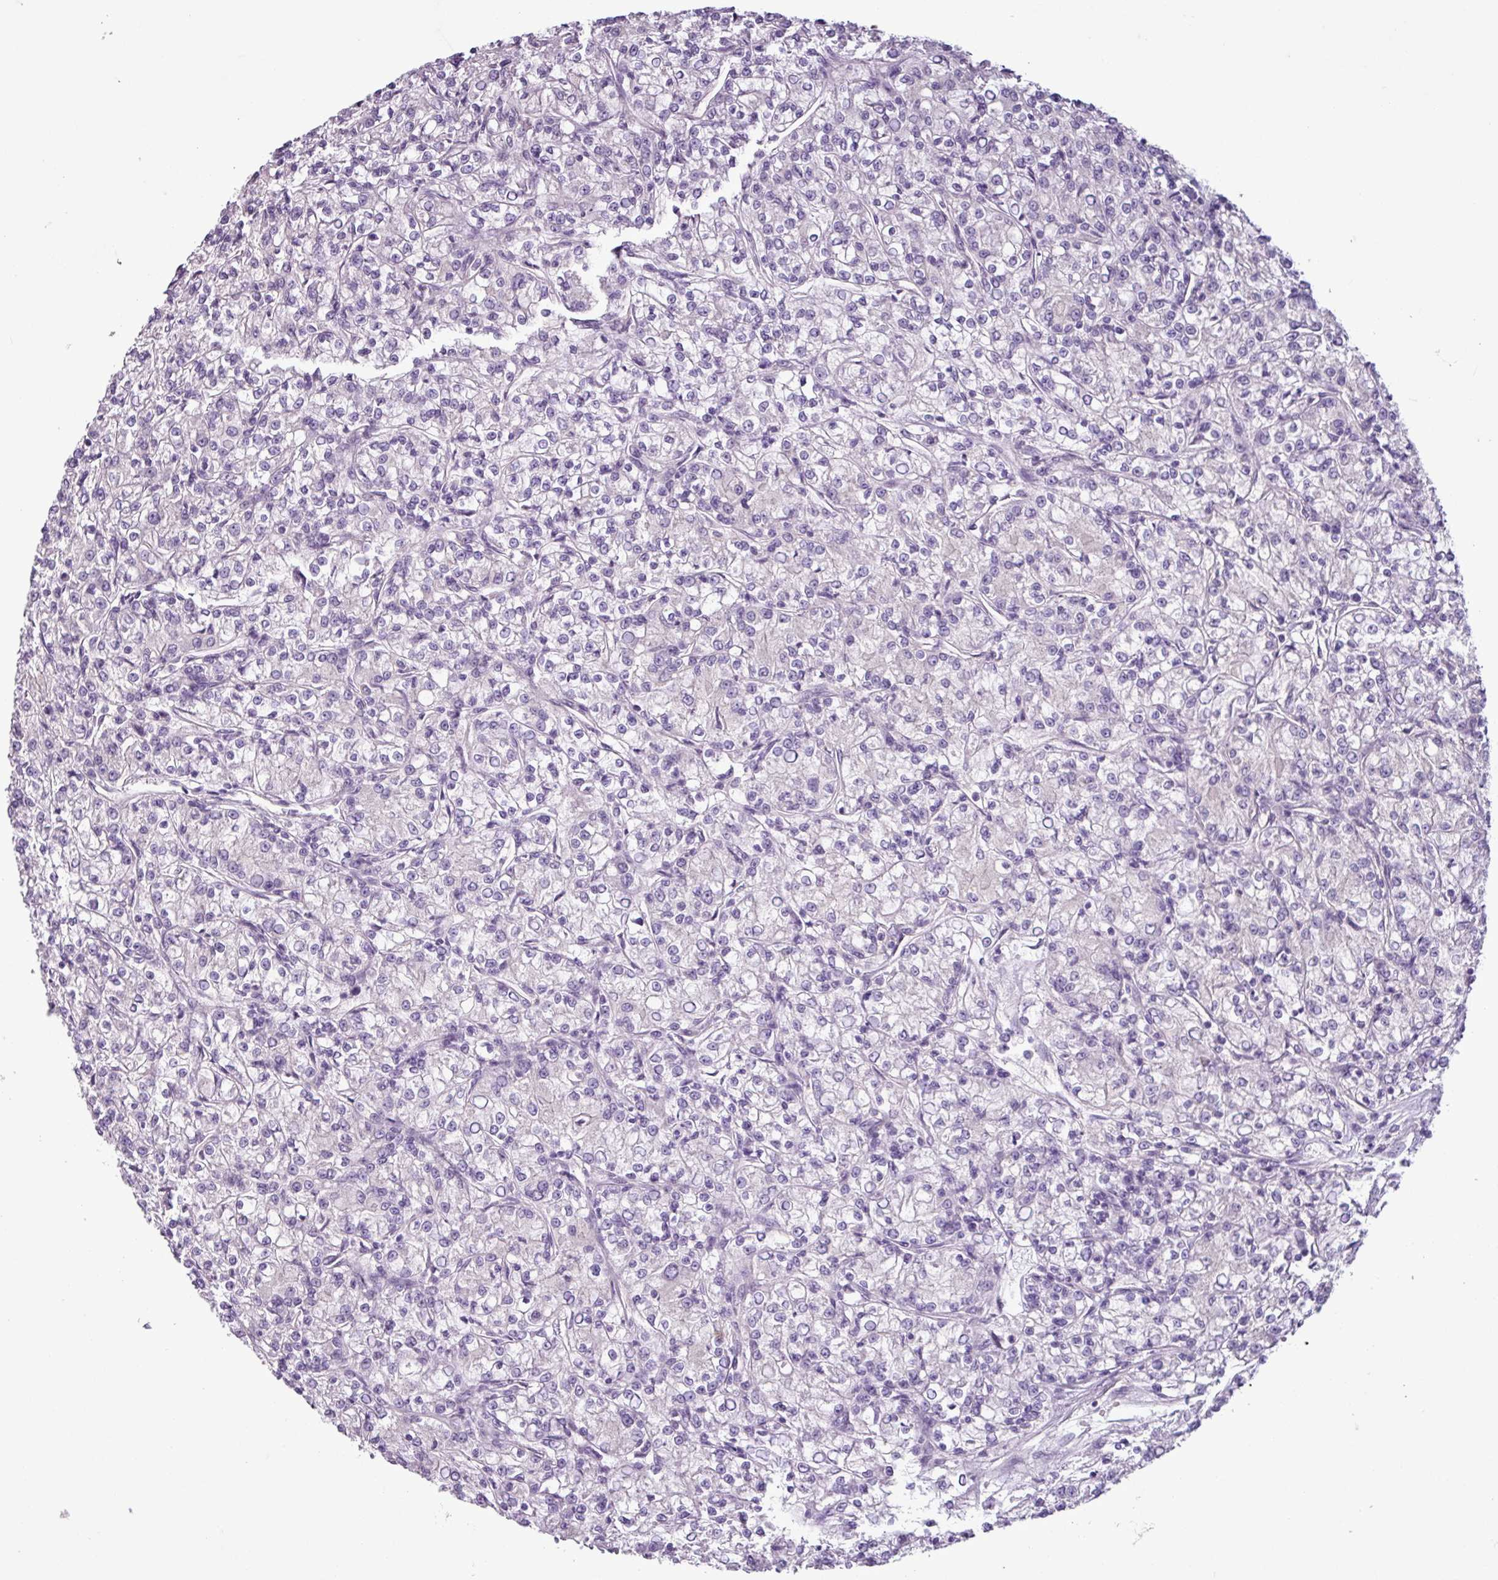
{"staining": {"intensity": "negative", "quantity": "none", "location": "none"}, "tissue": "renal cancer", "cell_type": "Tumor cells", "image_type": "cancer", "snomed": [{"axis": "morphology", "description": "Adenocarcinoma, NOS"}, {"axis": "topography", "description": "Kidney"}], "caption": "The immunohistochemistry (IHC) micrograph has no significant positivity in tumor cells of renal adenocarcinoma tissue.", "gene": "C9orf24", "patient": {"sex": "female", "age": 59}}